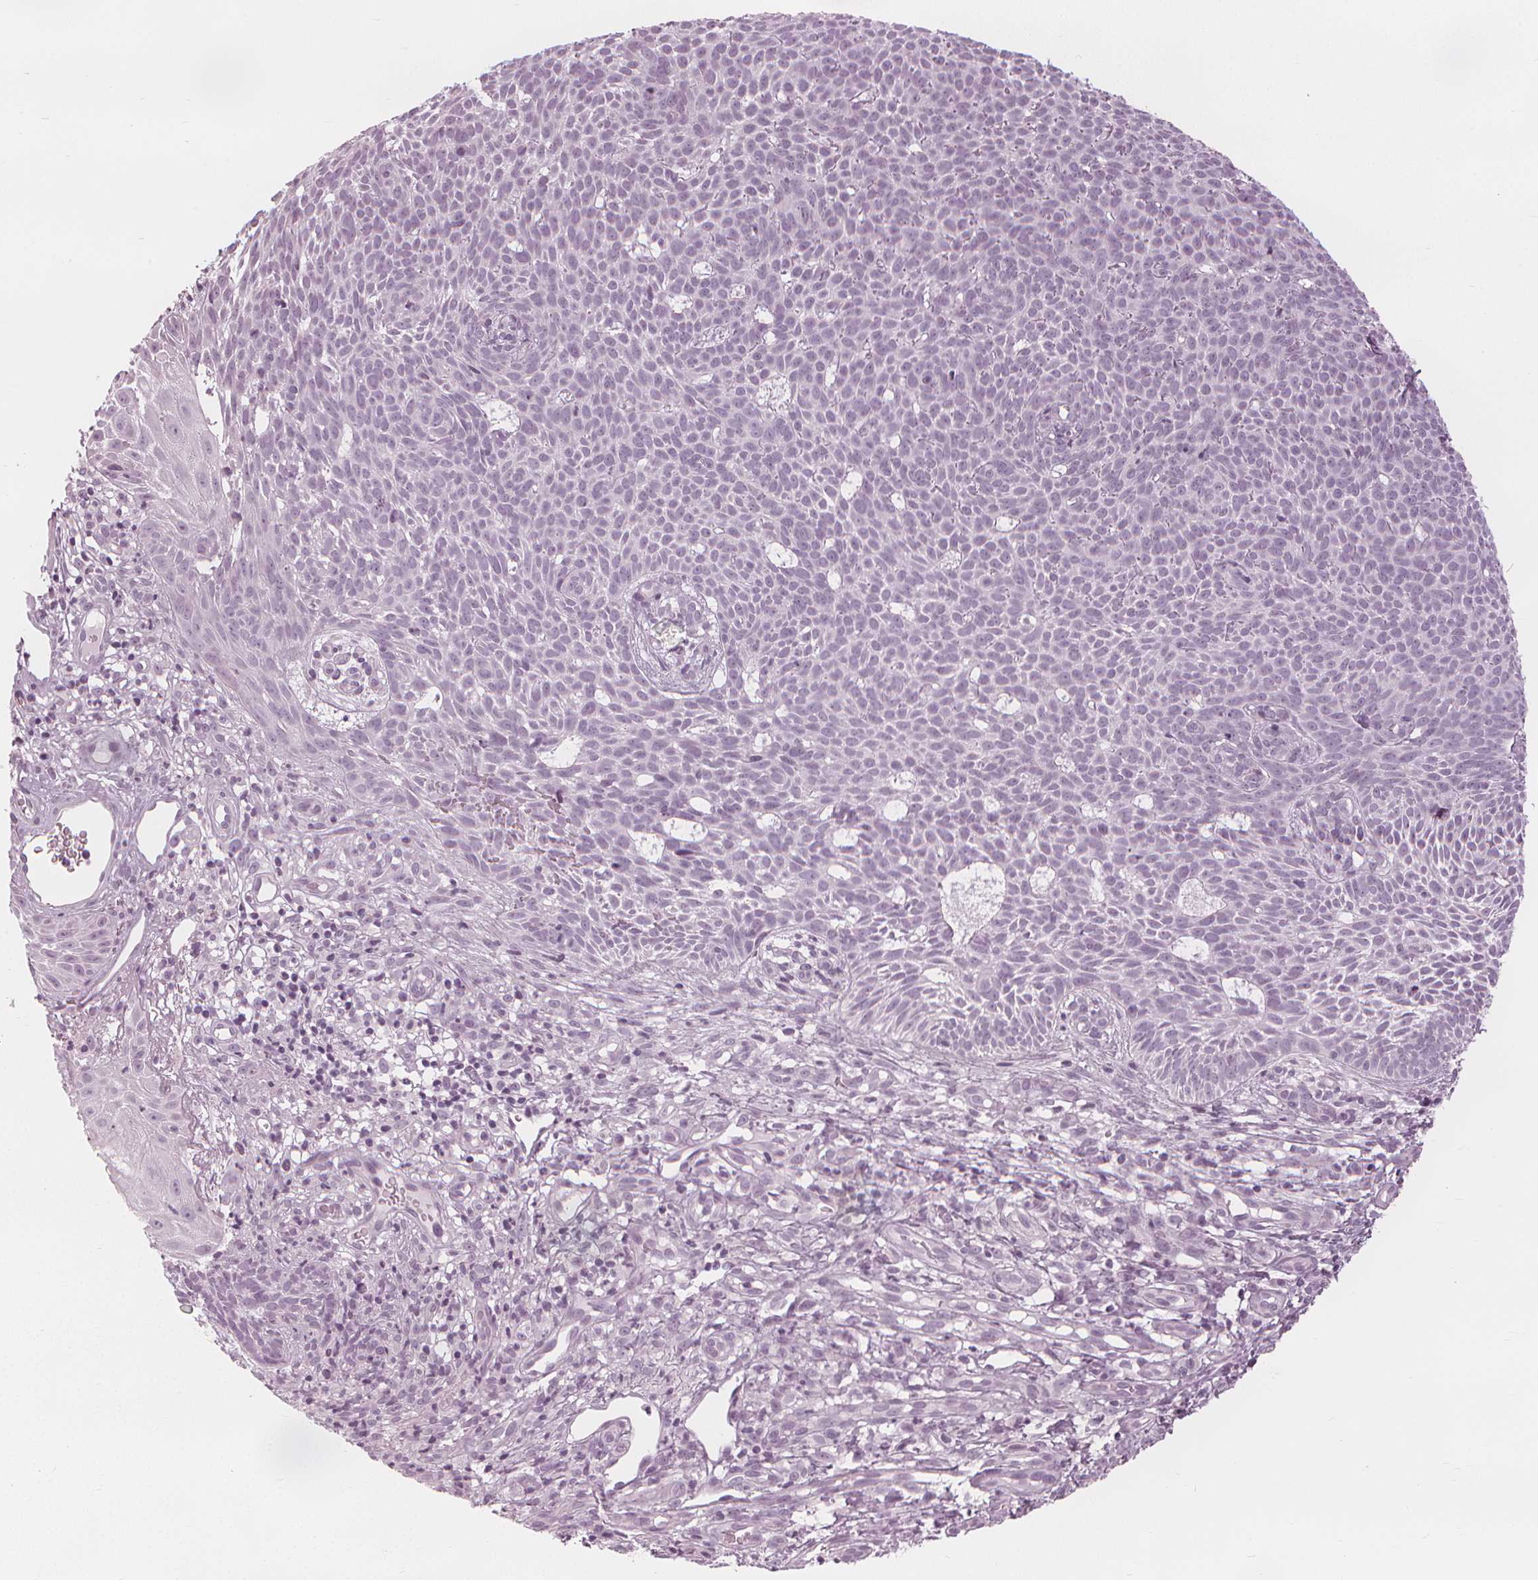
{"staining": {"intensity": "negative", "quantity": "none", "location": "none"}, "tissue": "skin cancer", "cell_type": "Tumor cells", "image_type": "cancer", "snomed": [{"axis": "morphology", "description": "Basal cell carcinoma"}, {"axis": "topography", "description": "Skin"}], "caption": "Immunohistochemical staining of skin cancer (basal cell carcinoma) demonstrates no significant staining in tumor cells. Nuclei are stained in blue.", "gene": "PAEP", "patient": {"sex": "male", "age": 59}}